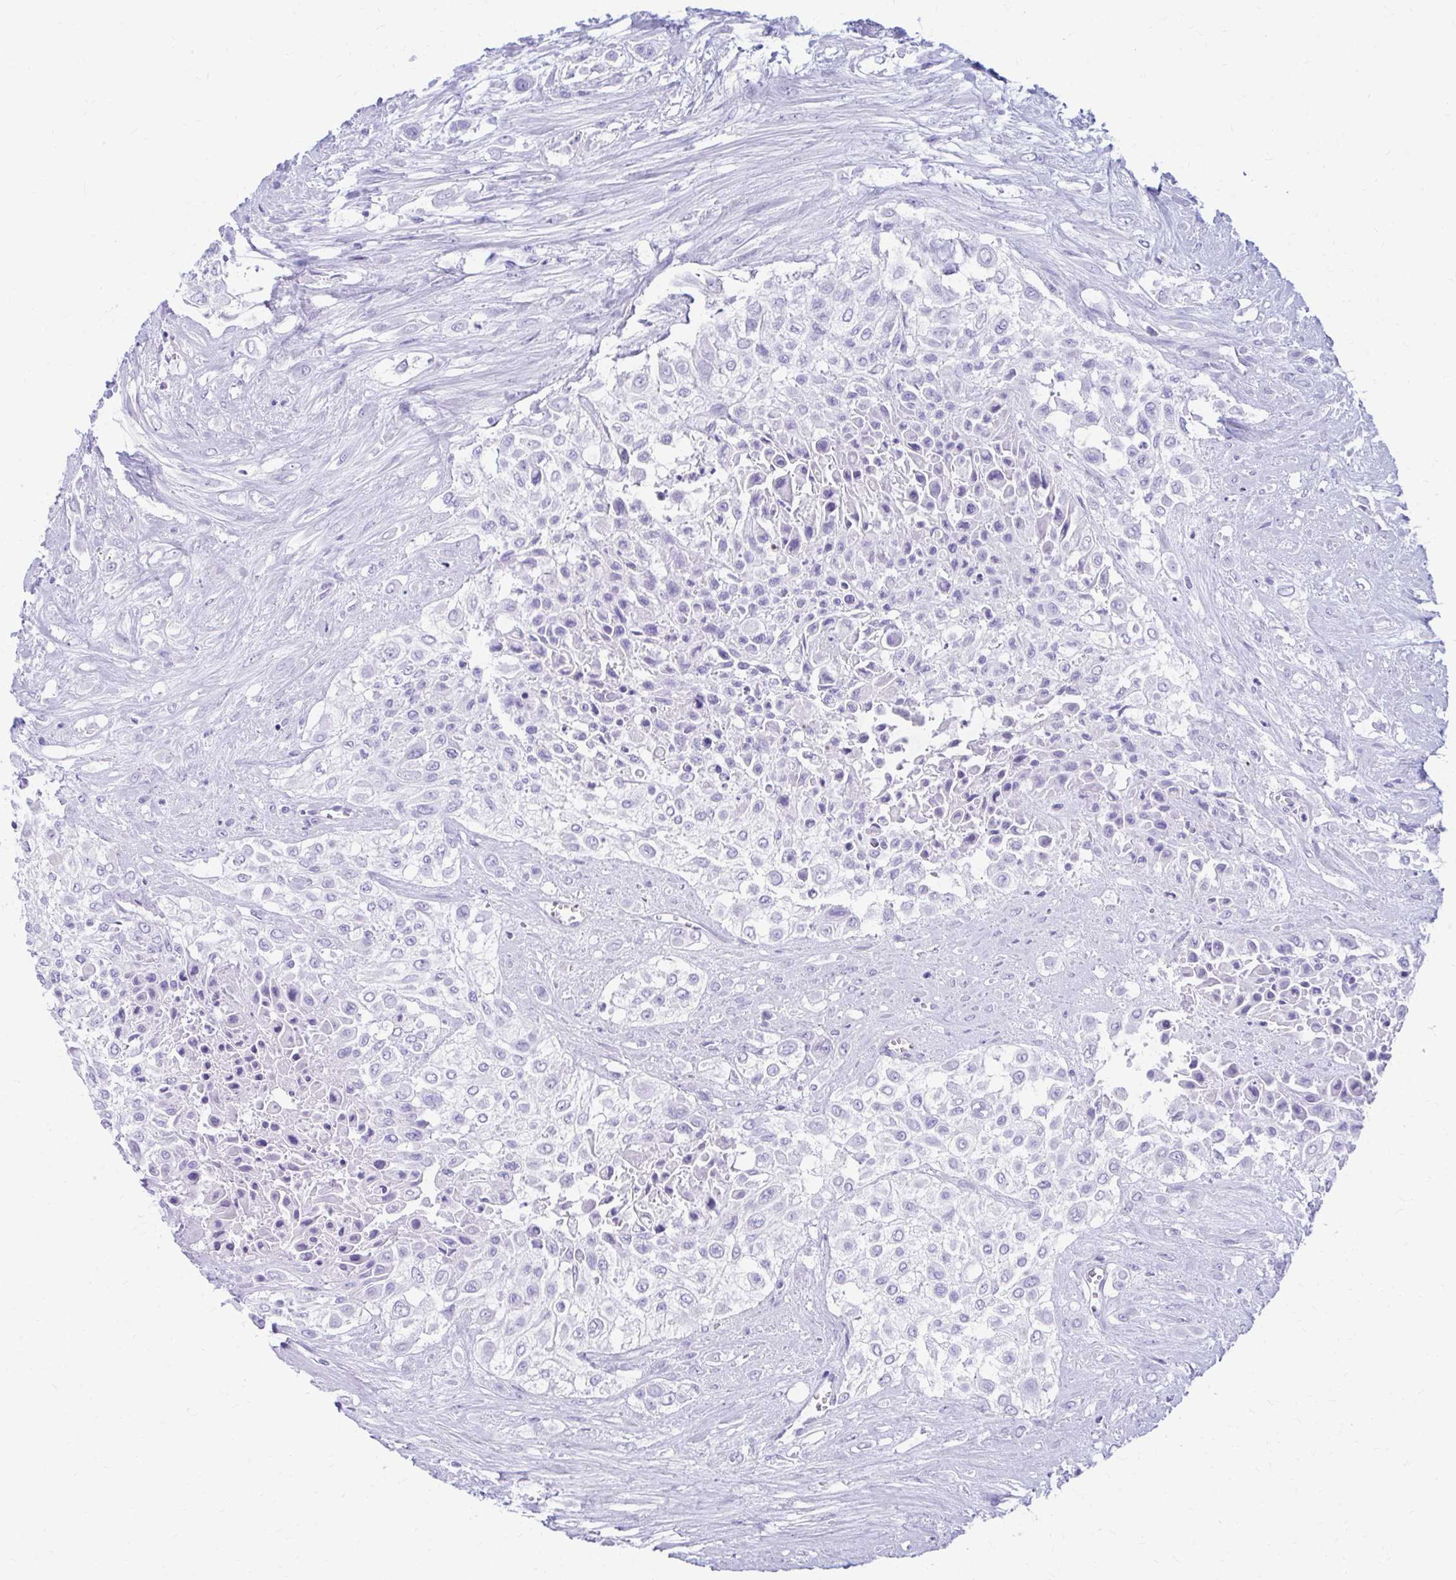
{"staining": {"intensity": "negative", "quantity": "none", "location": "none"}, "tissue": "urothelial cancer", "cell_type": "Tumor cells", "image_type": "cancer", "snomed": [{"axis": "morphology", "description": "Urothelial carcinoma, High grade"}, {"axis": "topography", "description": "Urinary bladder"}], "caption": "A histopathology image of human high-grade urothelial carcinoma is negative for staining in tumor cells.", "gene": "NSG2", "patient": {"sex": "male", "age": 57}}